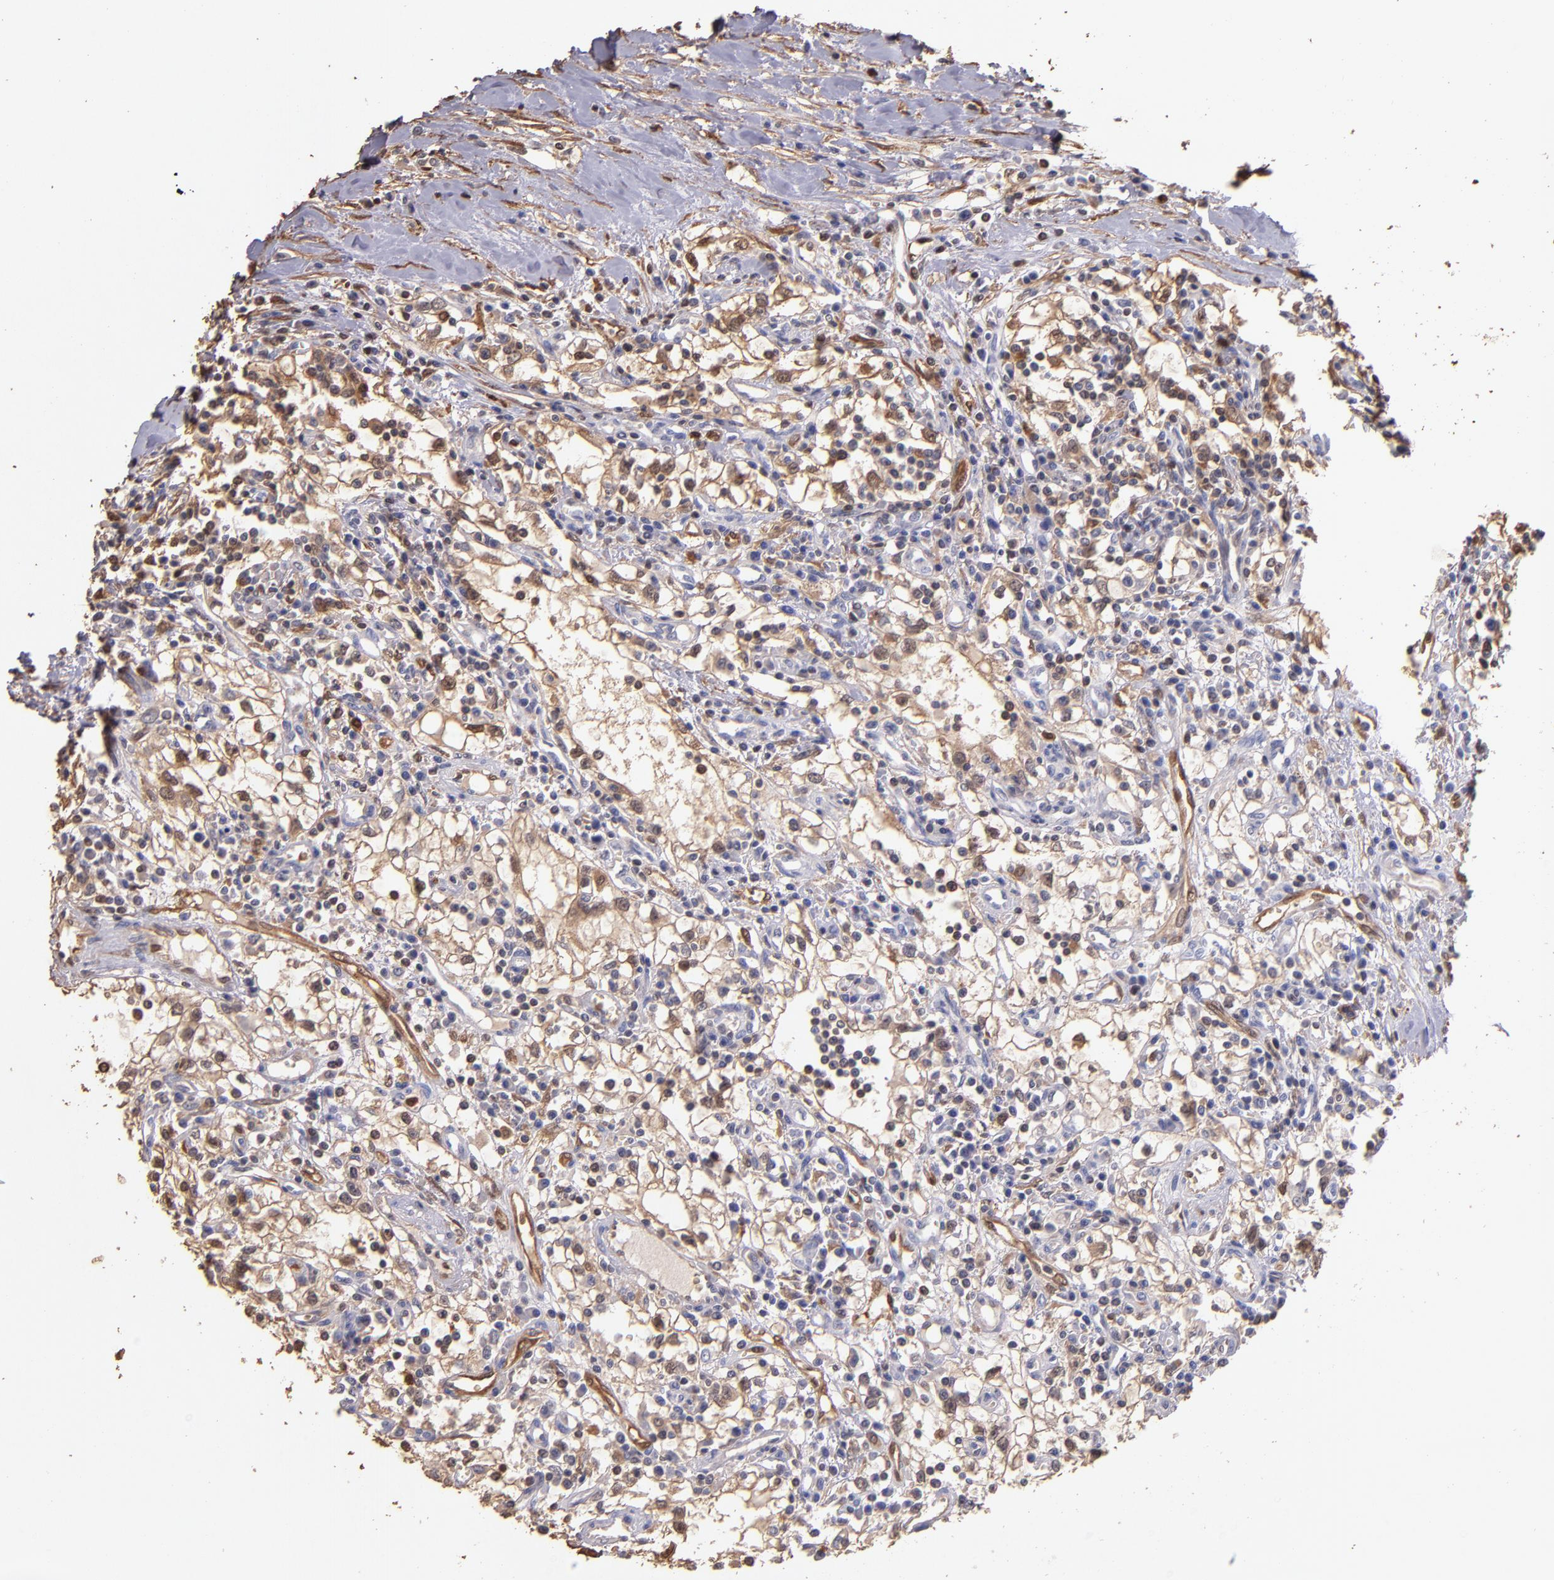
{"staining": {"intensity": "moderate", "quantity": ">75%", "location": "cytoplasmic/membranous,nuclear"}, "tissue": "renal cancer", "cell_type": "Tumor cells", "image_type": "cancer", "snomed": [{"axis": "morphology", "description": "Adenocarcinoma, NOS"}, {"axis": "topography", "description": "Kidney"}], "caption": "Renal cancer (adenocarcinoma) stained with immunohistochemistry exhibits moderate cytoplasmic/membranous and nuclear expression in approximately >75% of tumor cells. (DAB (3,3'-diaminobenzidine) IHC with brightfield microscopy, high magnification).", "gene": "S100A6", "patient": {"sex": "male", "age": 82}}